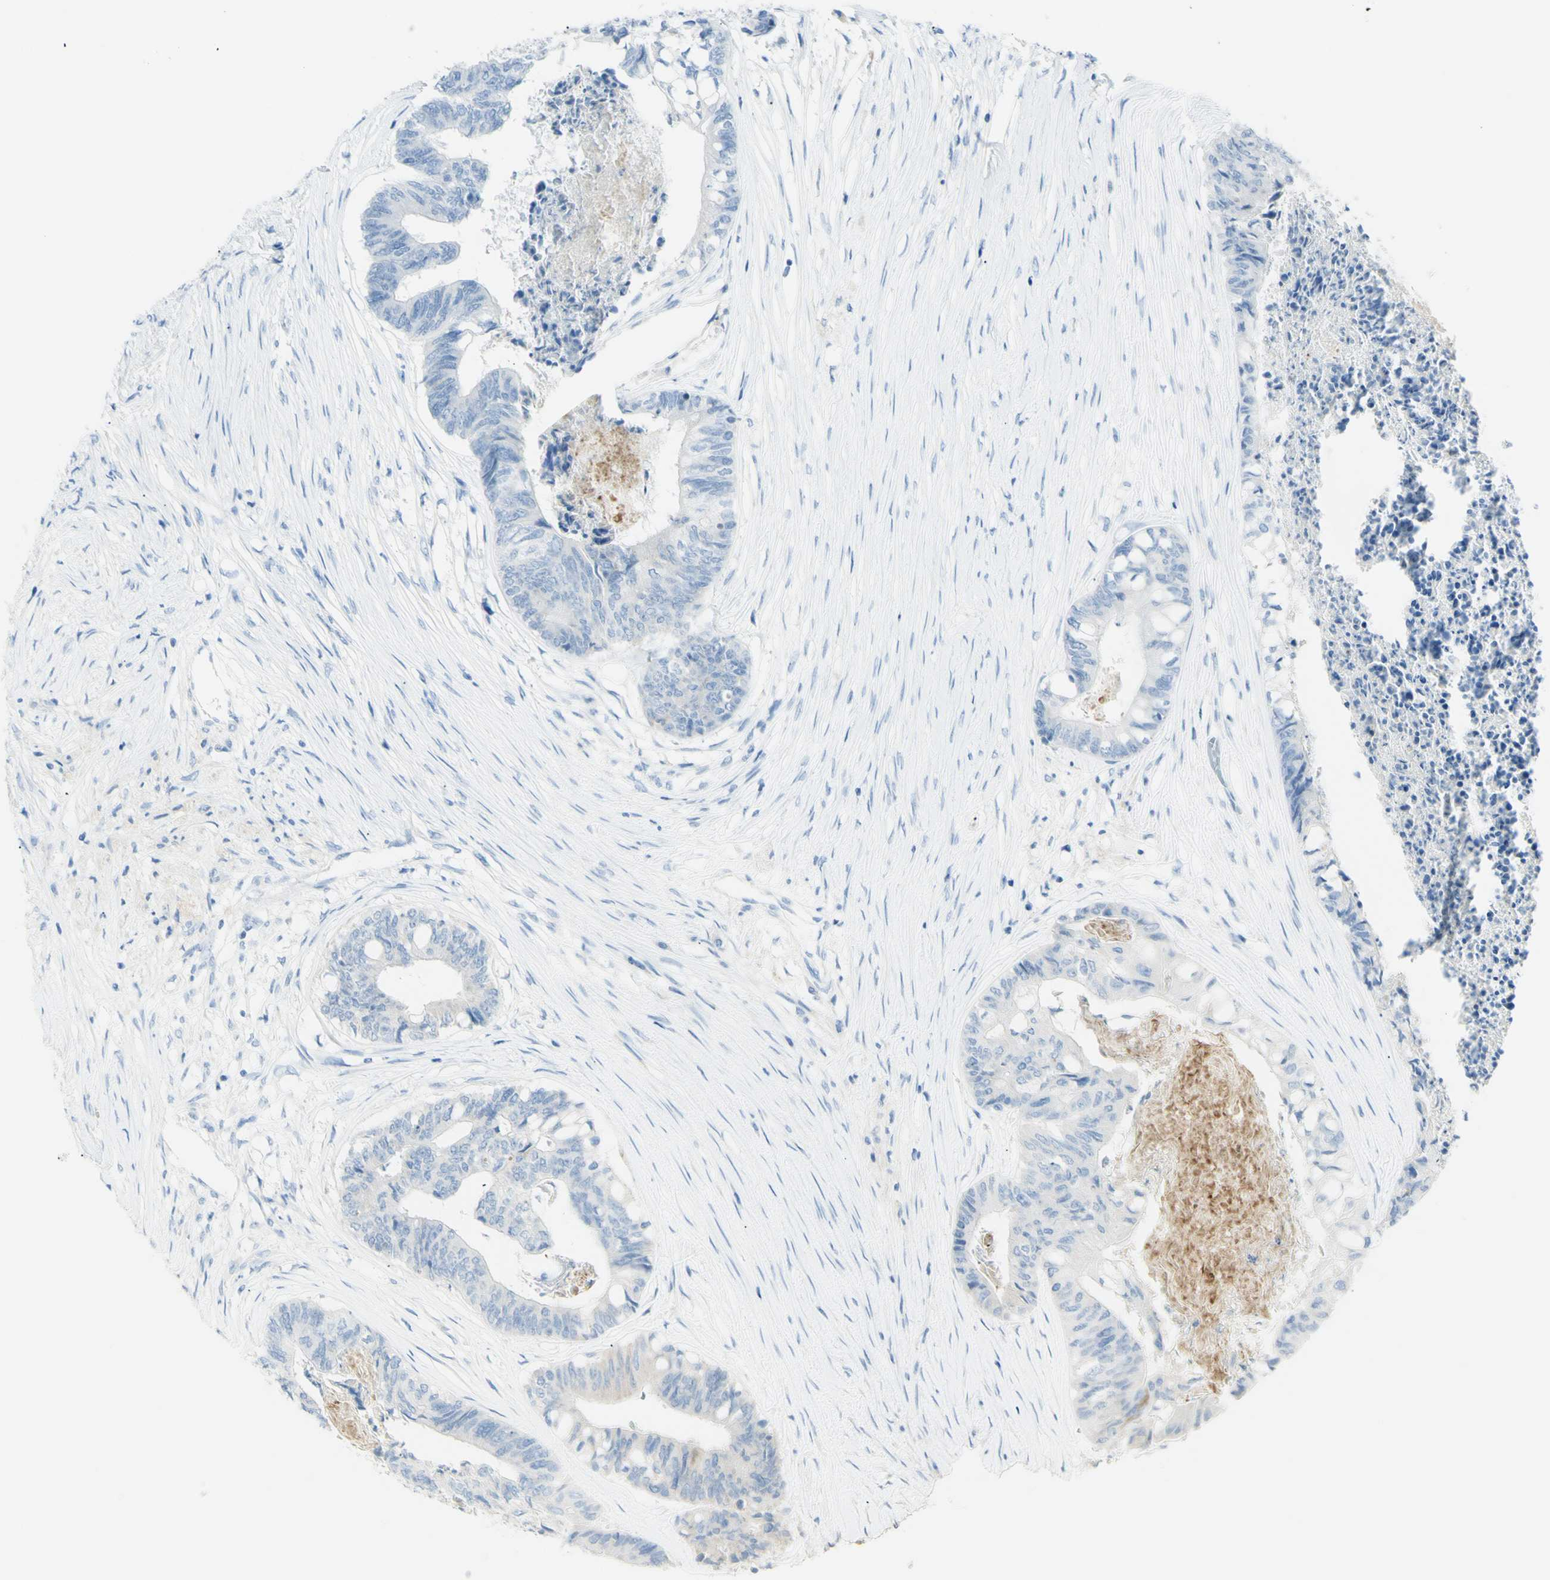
{"staining": {"intensity": "negative", "quantity": "none", "location": "none"}, "tissue": "colorectal cancer", "cell_type": "Tumor cells", "image_type": "cancer", "snomed": [{"axis": "morphology", "description": "Adenocarcinoma, NOS"}, {"axis": "topography", "description": "Rectum"}], "caption": "The photomicrograph reveals no significant staining in tumor cells of colorectal adenocarcinoma. The staining was performed using DAB (3,3'-diaminobenzidine) to visualize the protein expression in brown, while the nuclei were stained in blue with hematoxylin (Magnification: 20x).", "gene": "LETM1", "patient": {"sex": "male", "age": 63}}